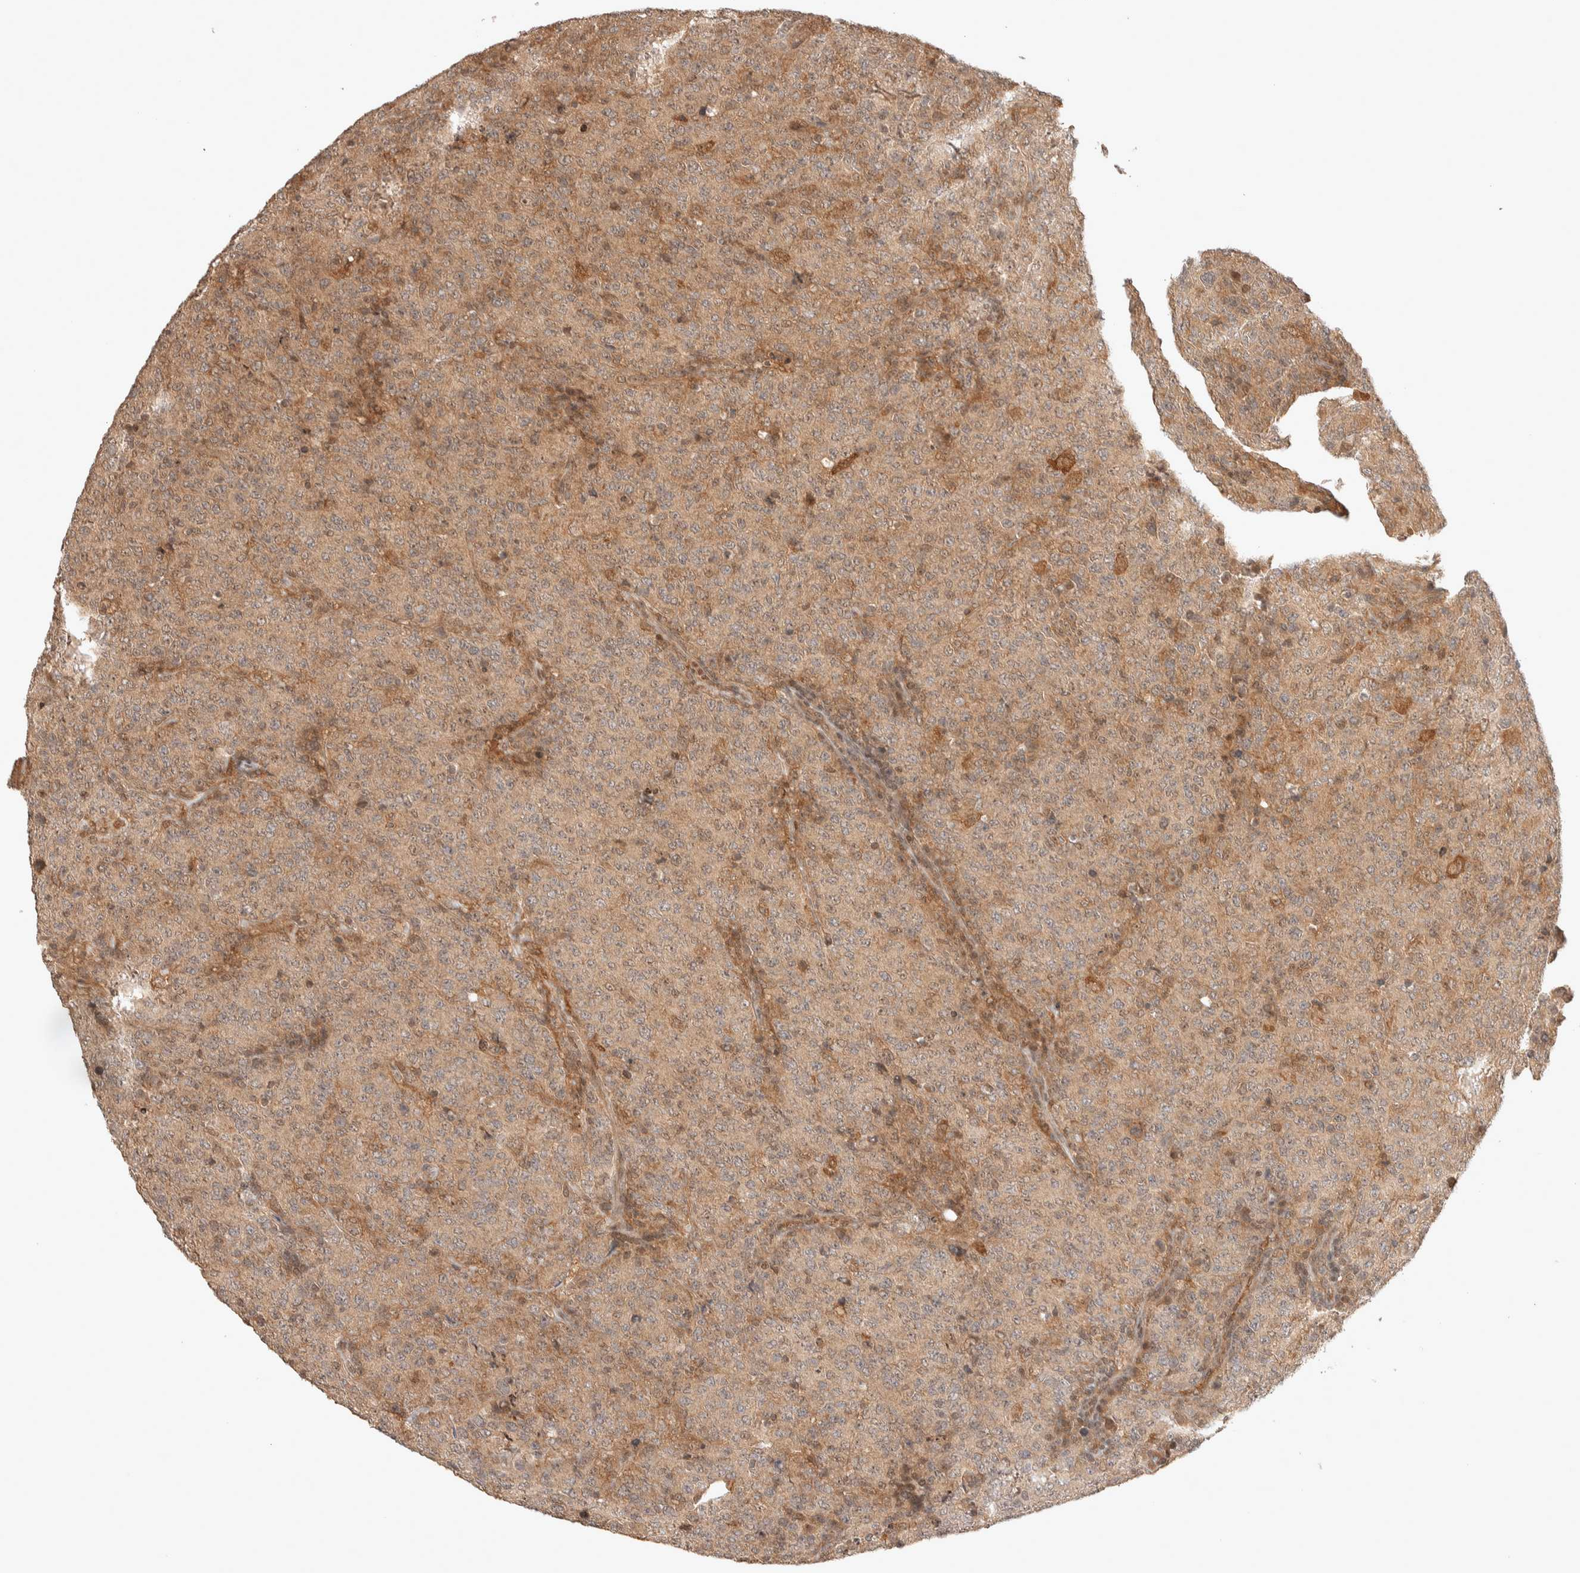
{"staining": {"intensity": "weak", "quantity": ">75%", "location": "cytoplasmic/membranous,nuclear"}, "tissue": "lymphoma", "cell_type": "Tumor cells", "image_type": "cancer", "snomed": [{"axis": "morphology", "description": "Malignant lymphoma, non-Hodgkin's type, High grade"}, {"axis": "topography", "description": "Tonsil"}], "caption": "Immunohistochemical staining of lymphoma shows low levels of weak cytoplasmic/membranous and nuclear protein expression in approximately >75% of tumor cells.", "gene": "THRA", "patient": {"sex": "female", "age": 36}}